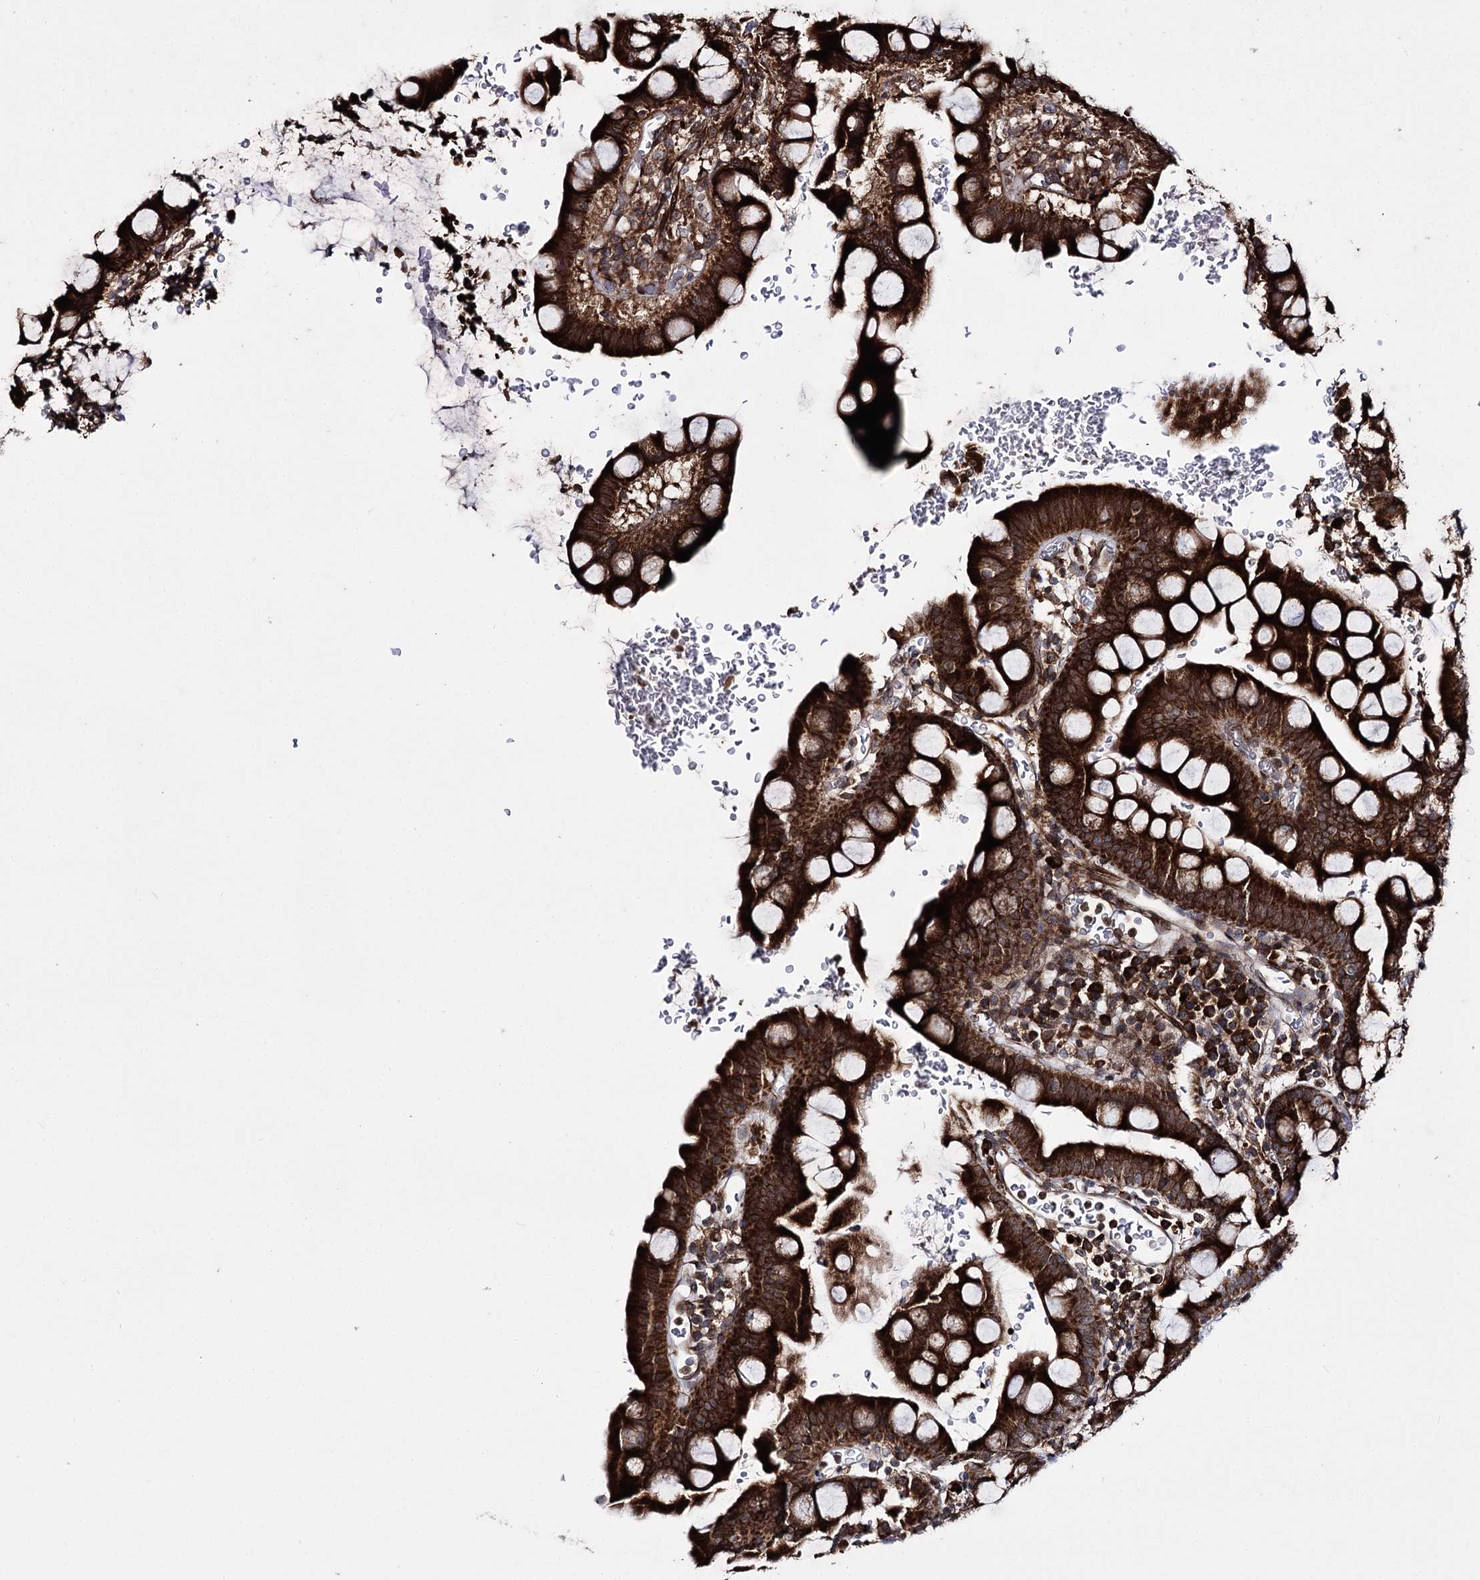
{"staining": {"intensity": "strong", "quantity": ">75%", "location": "cytoplasmic/membranous"}, "tissue": "small intestine", "cell_type": "Glandular cells", "image_type": "normal", "snomed": [{"axis": "morphology", "description": "Normal tissue, NOS"}, {"axis": "topography", "description": "Stomach, upper"}, {"axis": "topography", "description": "Stomach, lower"}, {"axis": "topography", "description": "Small intestine"}], "caption": "Immunohistochemical staining of unremarkable small intestine reveals strong cytoplasmic/membranous protein positivity in about >75% of glandular cells.", "gene": "HECTD2", "patient": {"sex": "male", "age": 68}}